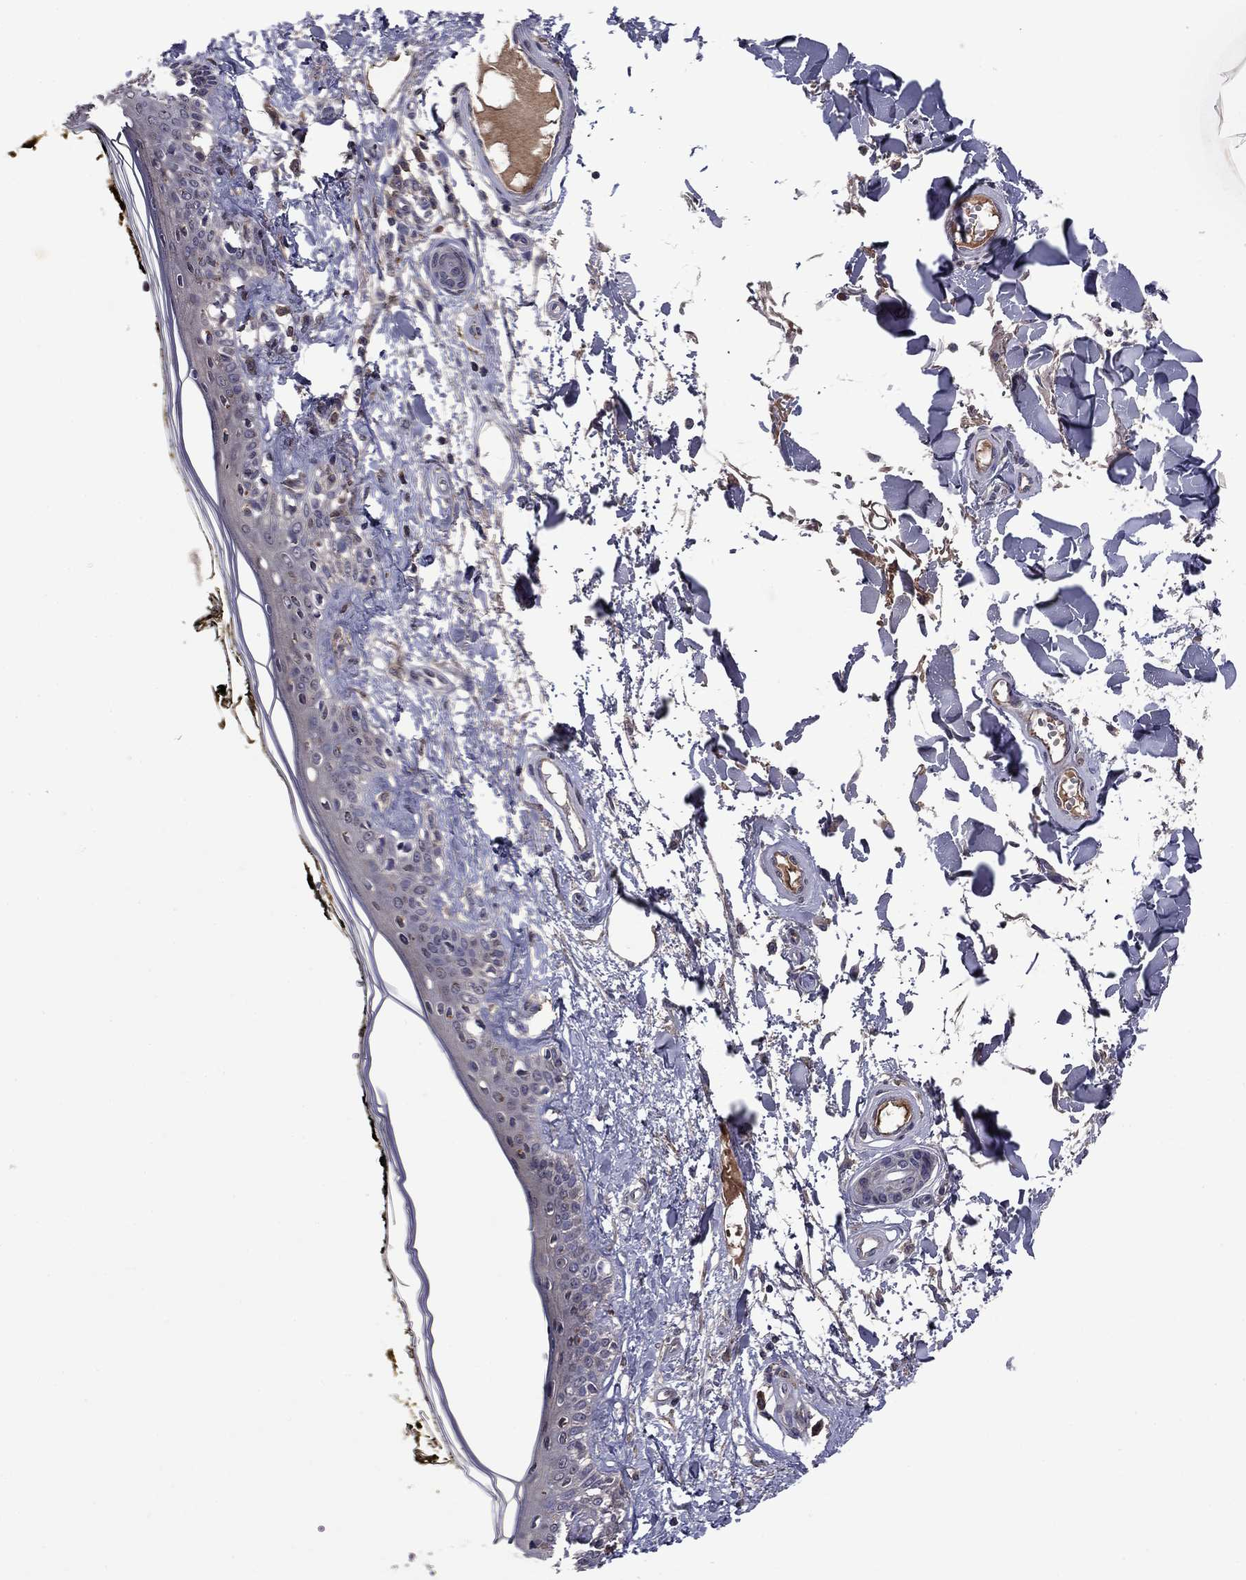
{"staining": {"intensity": "negative", "quantity": "none", "location": "none"}, "tissue": "skin", "cell_type": "Fibroblasts", "image_type": "normal", "snomed": [{"axis": "morphology", "description": "Normal tissue, NOS"}, {"axis": "topography", "description": "Skin"}], "caption": "Image shows no significant protein expression in fibroblasts of unremarkable skin. (Immunohistochemistry (ihc), brightfield microscopy, high magnification).", "gene": "PROS1", "patient": {"sex": "male", "age": 76}}